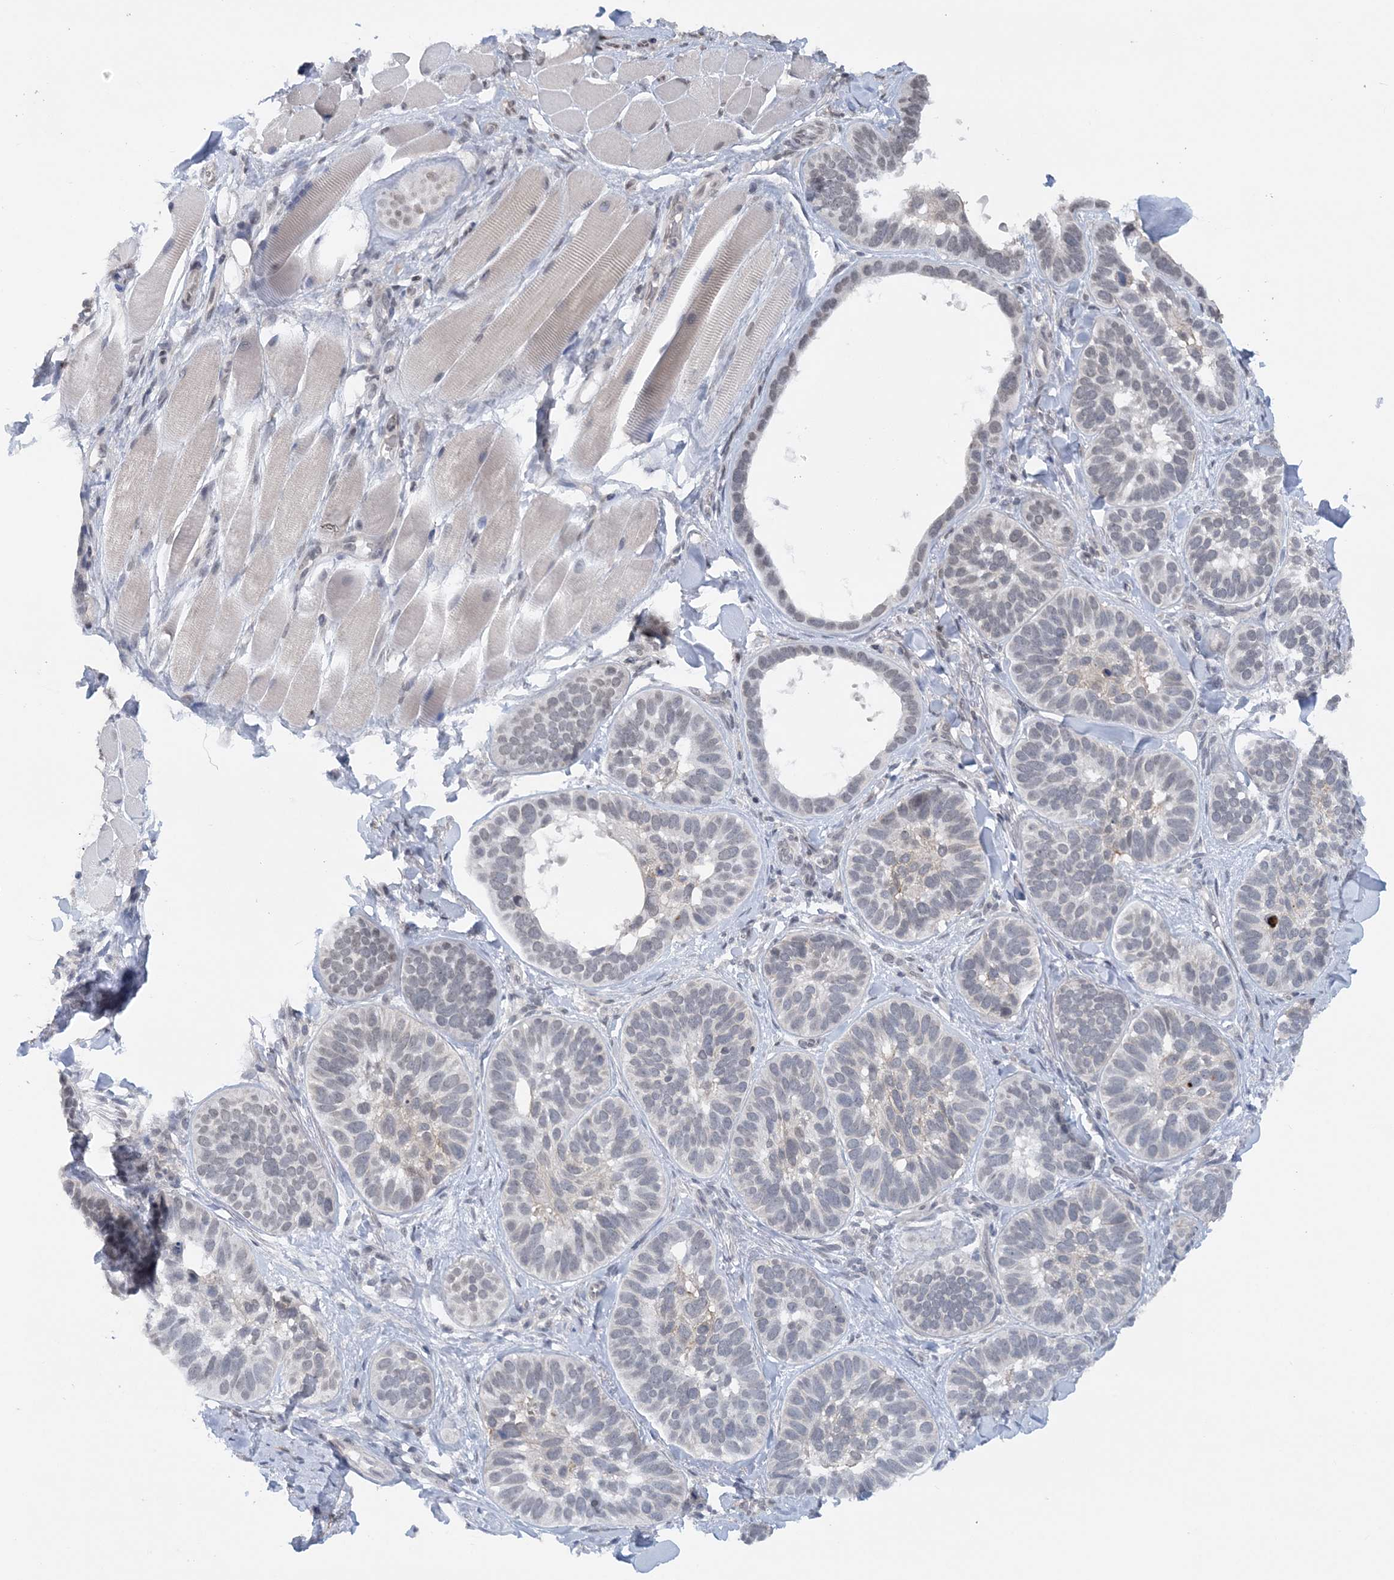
{"staining": {"intensity": "weak", "quantity": "<25%", "location": "nuclear"}, "tissue": "skin cancer", "cell_type": "Tumor cells", "image_type": "cancer", "snomed": [{"axis": "morphology", "description": "Basal cell carcinoma"}, {"axis": "topography", "description": "Skin"}], "caption": "Immunohistochemical staining of basal cell carcinoma (skin) exhibits no significant positivity in tumor cells.", "gene": "CCDC152", "patient": {"sex": "male", "age": 62}}